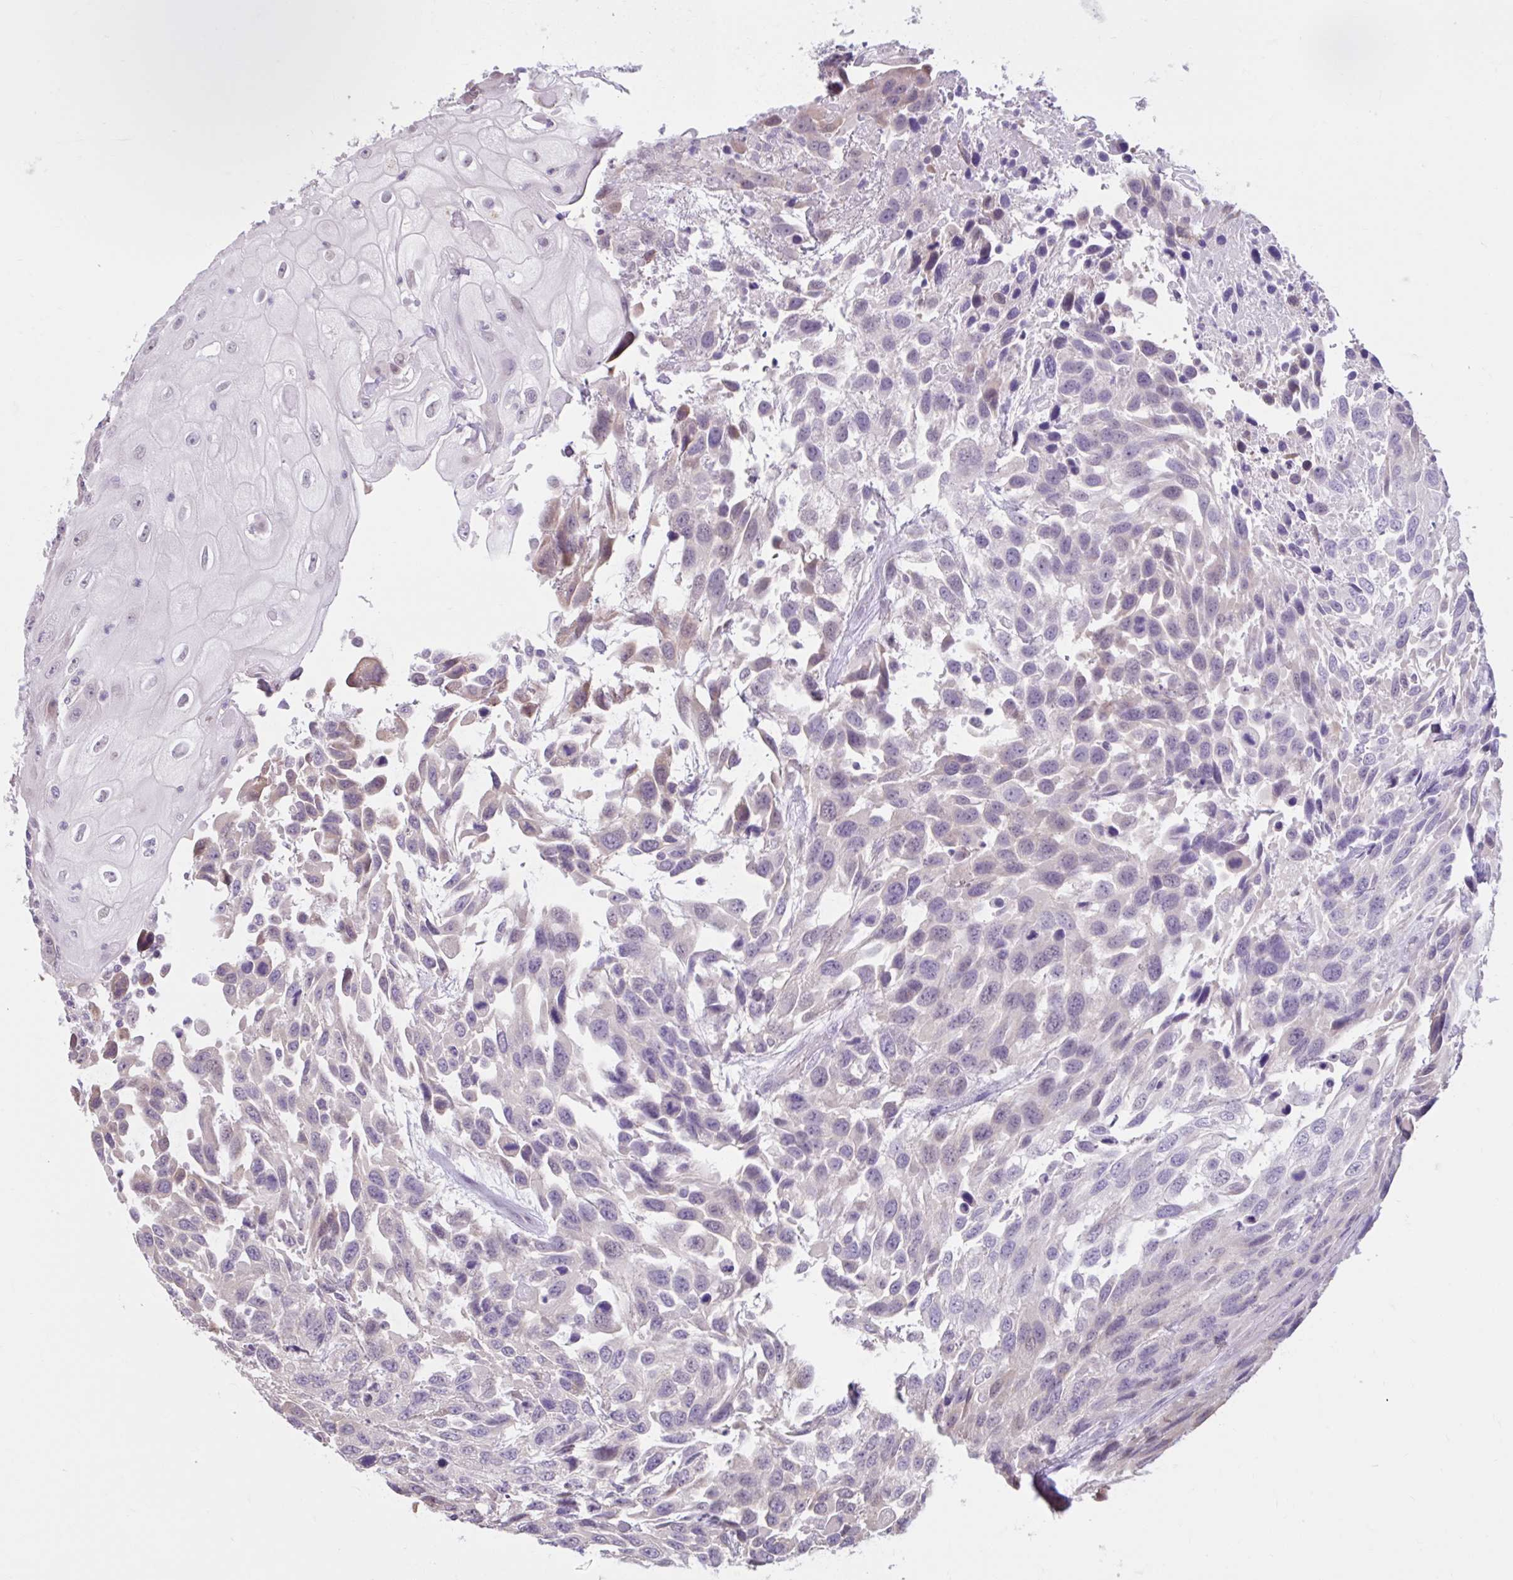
{"staining": {"intensity": "weak", "quantity": "<25%", "location": "cytoplasmic/membranous"}, "tissue": "urothelial cancer", "cell_type": "Tumor cells", "image_type": "cancer", "snomed": [{"axis": "morphology", "description": "Urothelial carcinoma, High grade"}, {"axis": "topography", "description": "Urinary bladder"}], "caption": "Immunohistochemistry (IHC) image of neoplastic tissue: human high-grade urothelial carcinoma stained with DAB exhibits no significant protein positivity in tumor cells. (DAB (3,3'-diaminobenzidine) IHC visualized using brightfield microscopy, high magnification).", "gene": "CDH19", "patient": {"sex": "female", "age": 70}}